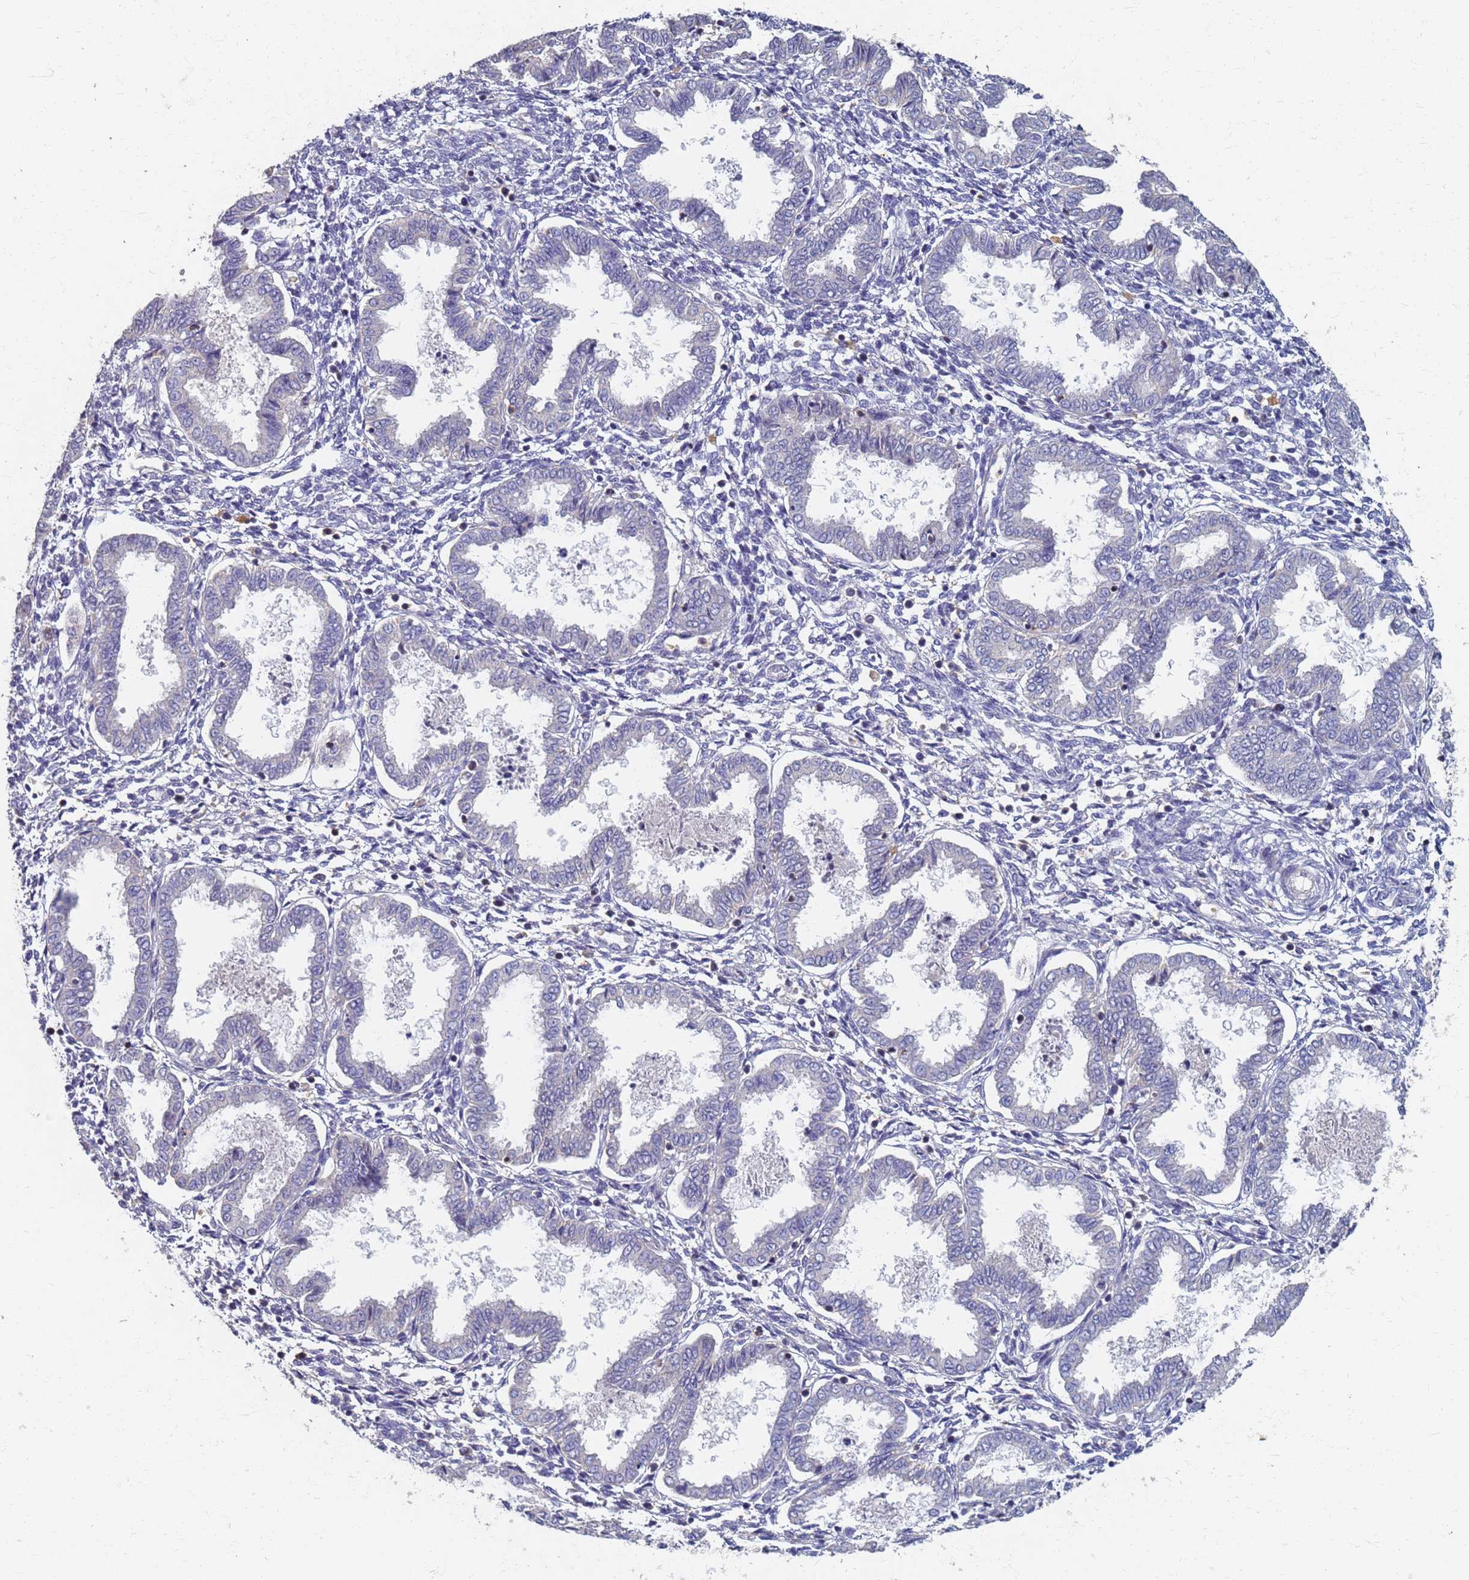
{"staining": {"intensity": "negative", "quantity": "none", "location": "none"}, "tissue": "endometrium", "cell_type": "Cells in endometrial stroma", "image_type": "normal", "snomed": [{"axis": "morphology", "description": "Normal tissue, NOS"}, {"axis": "topography", "description": "Endometrium"}], "caption": "Immunohistochemistry (IHC) photomicrograph of unremarkable human endometrium stained for a protein (brown), which exhibits no expression in cells in endometrial stroma. (DAB immunohistochemistry visualized using brightfield microscopy, high magnification).", "gene": "KRCC1", "patient": {"sex": "female", "age": 33}}